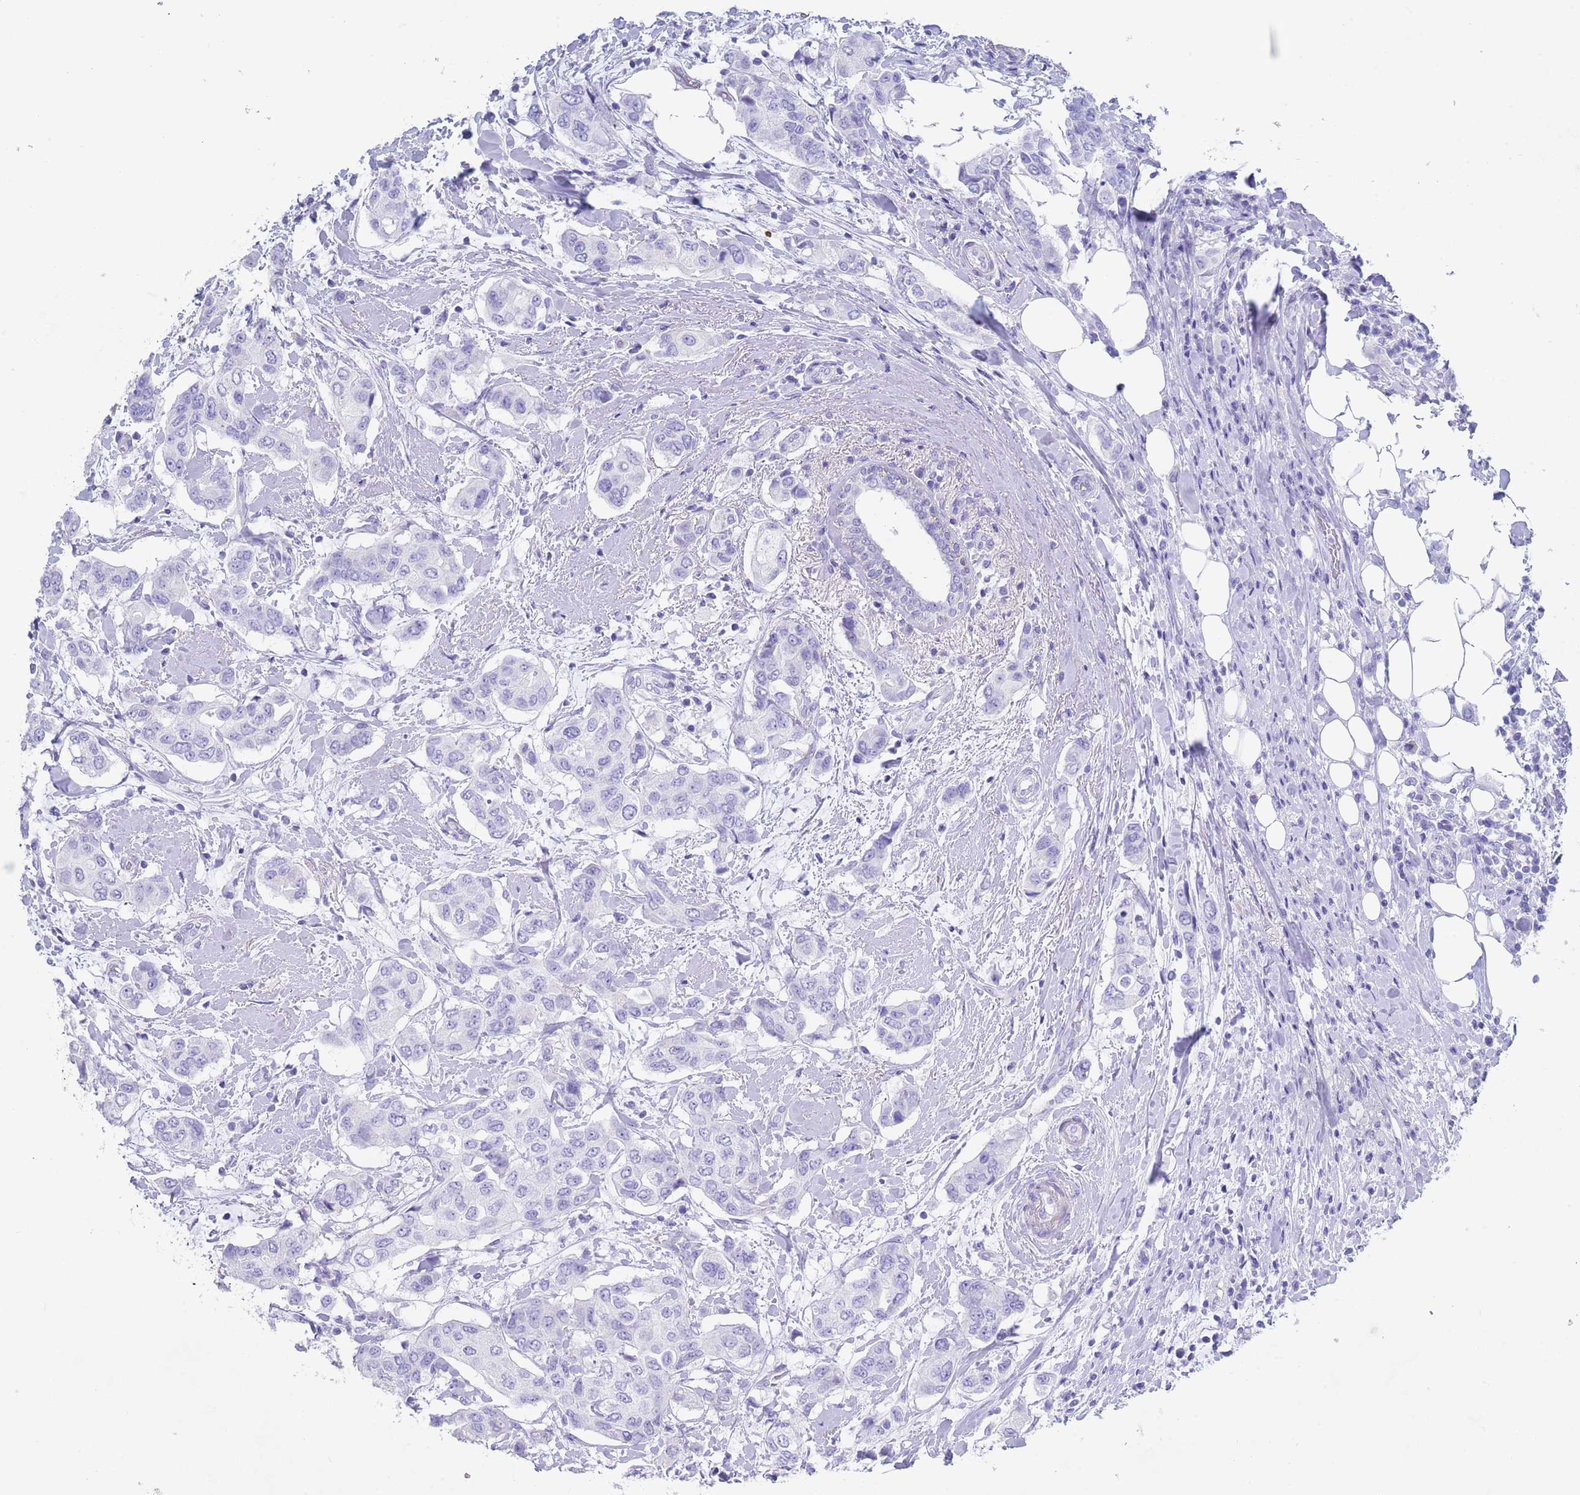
{"staining": {"intensity": "negative", "quantity": "none", "location": "none"}, "tissue": "breast cancer", "cell_type": "Tumor cells", "image_type": "cancer", "snomed": [{"axis": "morphology", "description": "Lobular carcinoma"}, {"axis": "topography", "description": "Breast"}], "caption": "Tumor cells are negative for protein expression in human breast cancer. (Brightfield microscopy of DAB (3,3'-diaminobenzidine) IHC at high magnification).", "gene": "CPXM2", "patient": {"sex": "female", "age": 51}}